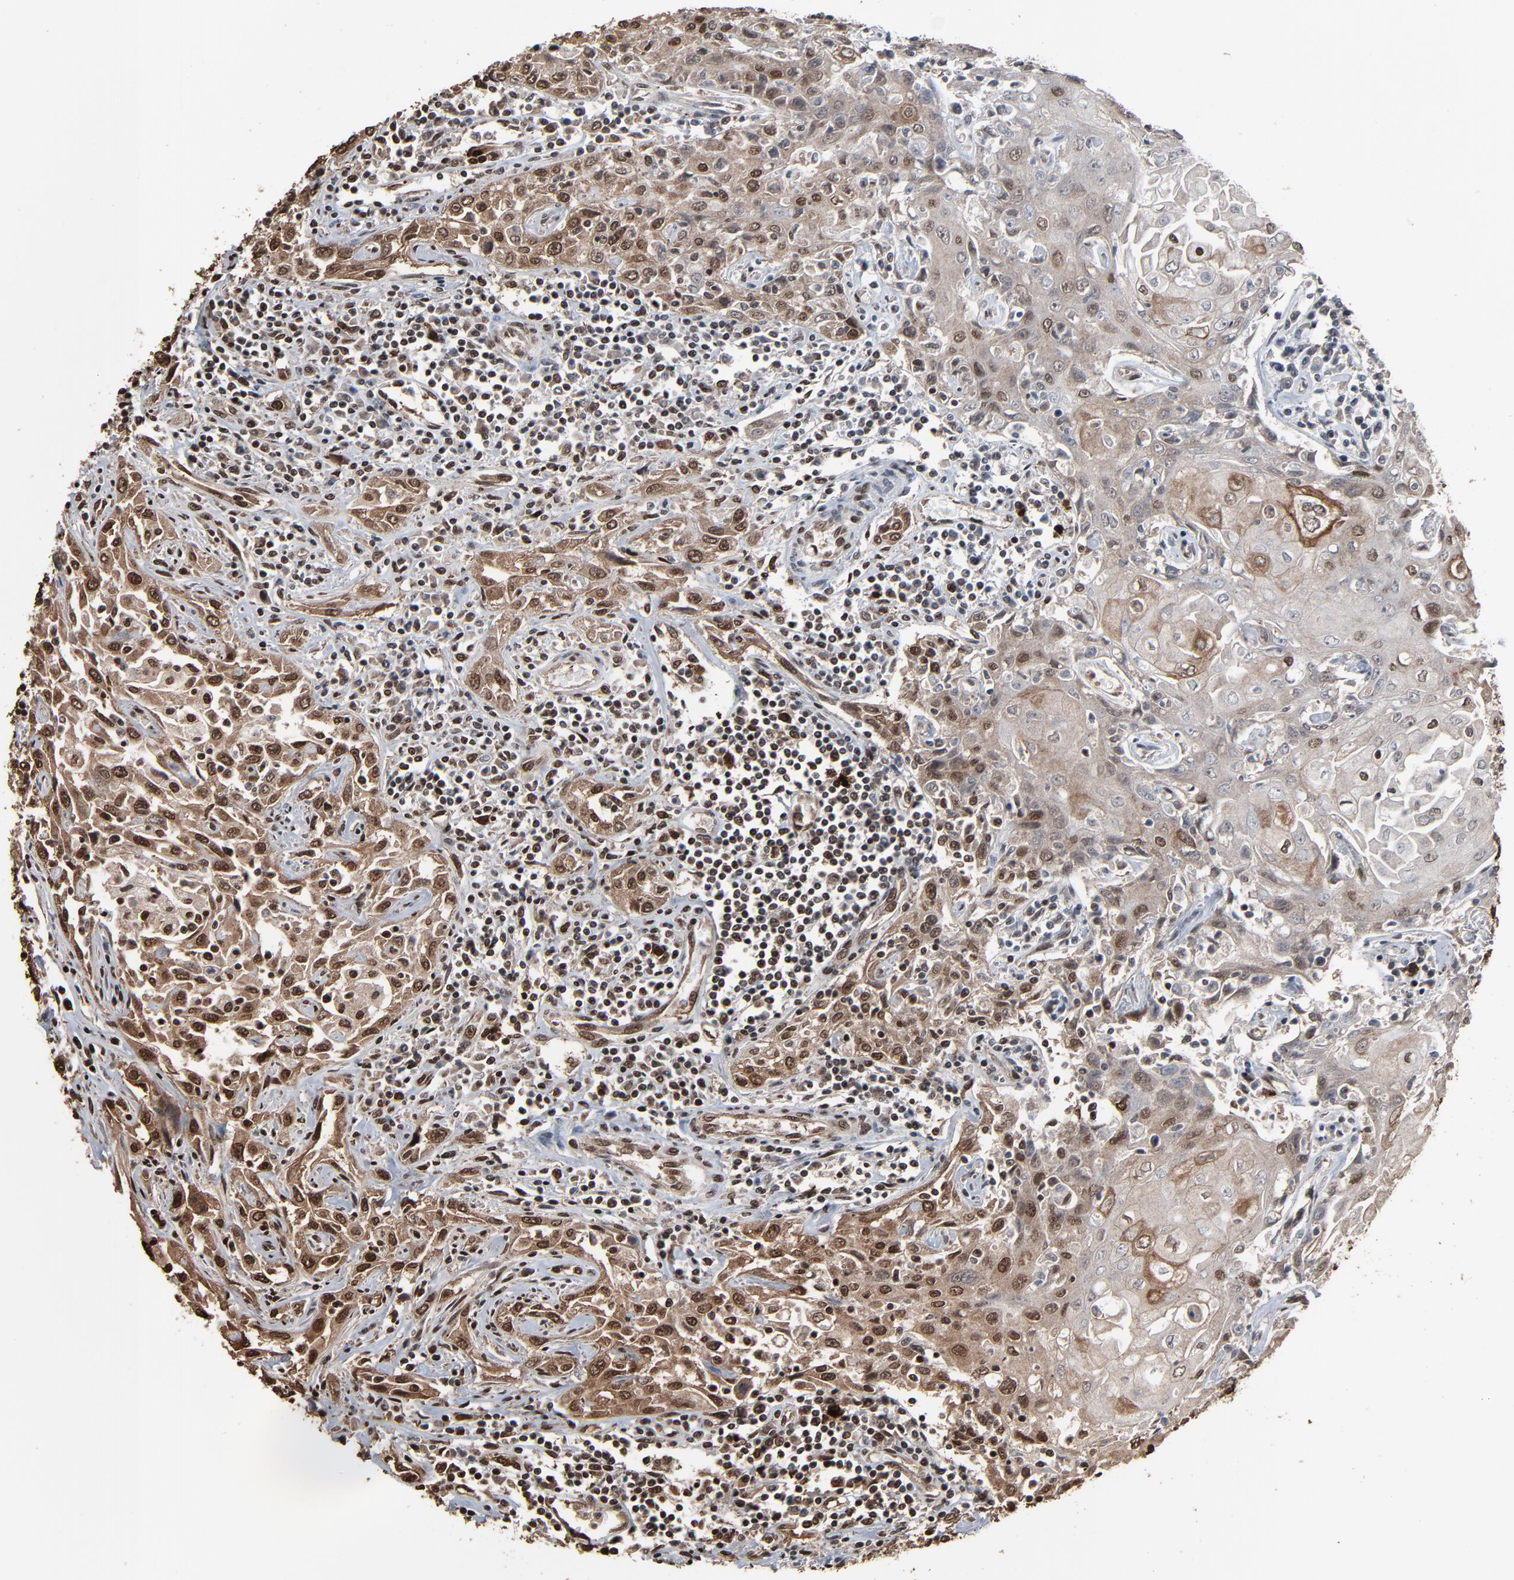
{"staining": {"intensity": "strong", "quantity": ">75%", "location": "cytoplasmic/membranous,nuclear"}, "tissue": "head and neck cancer", "cell_type": "Tumor cells", "image_type": "cancer", "snomed": [{"axis": "morphology", "description": "Squamous cell carcinoma, NOS"}, {"axis": "topography", "description": "Oral tissue"}, {"axis": "topography", "description": "Head-Neck"}], "caption": "A high-resolution photomicrograph shows IHC staining of head and neck squamous cell carcinoma, which shows strong cytoplasmic/membranous and nuclear positivity in approximately >75% of tumor cells. The protein is shown in brown color, while the nuclei are stained blue.", "gene": "MEIS2", "patient": {"sex": "female", "age": 76}}